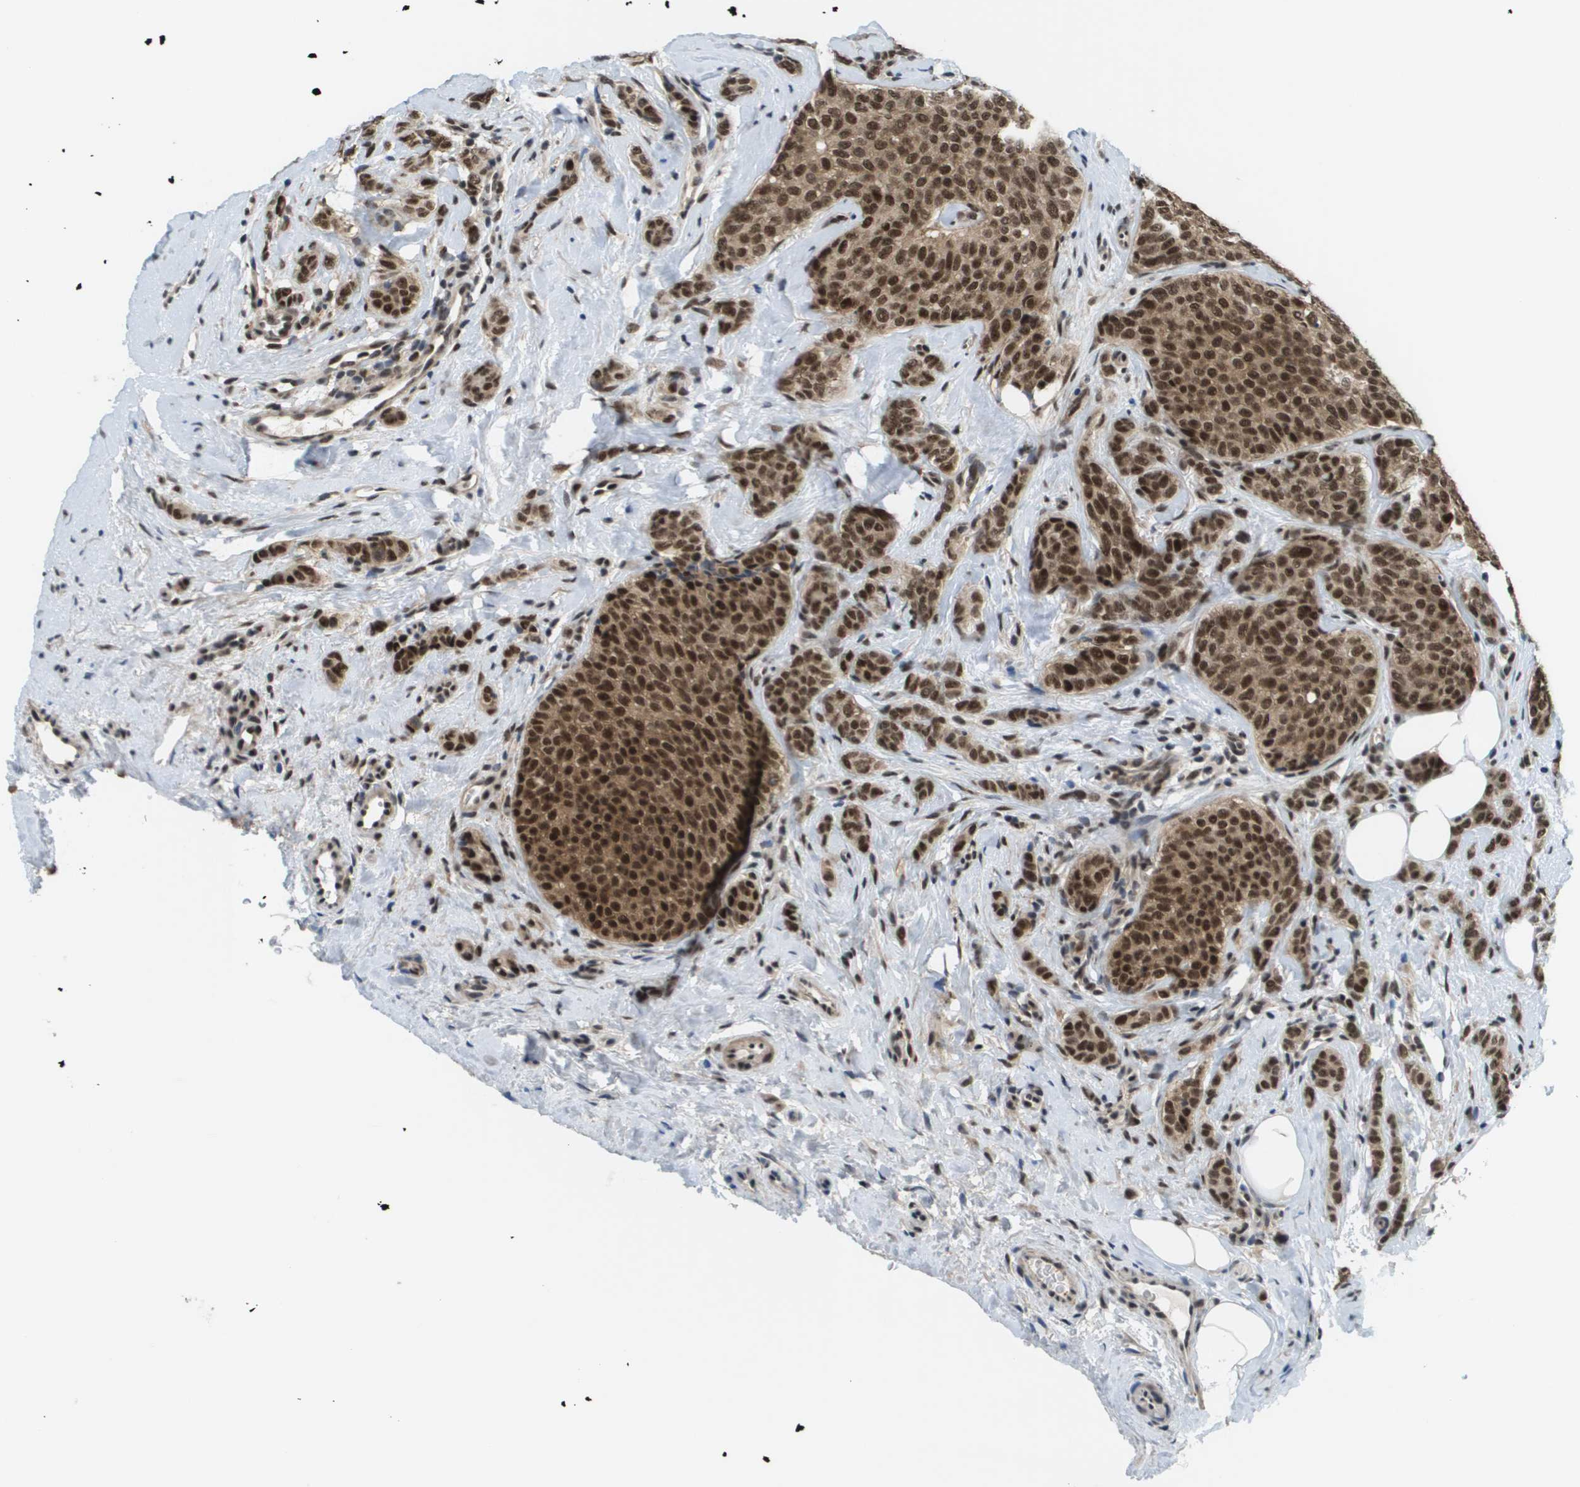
{"staining": {"intensity": "strong", "quantity": ">75%", "location": "cytoplasmic/membranous,nuclear"}, "tissue": "breast cancer", "cell_type": "Tumor cells", "image_type": "cancer", "snomed": [{"axis": "morphology", "description": "Lobular carcinoma"}, {"axis": "topography", "description": "Skin"}, {"axis": "topography", "description": "Breast"}], "caption": "Brown immunohistochemical staining in lobular carcinoma (breast) shows strong cytoplasmic/membranous and nuclear positivity in about >75% of tumor cells.", "gene": "PRCC", "patient": {"sex": "female", "age": 46}}